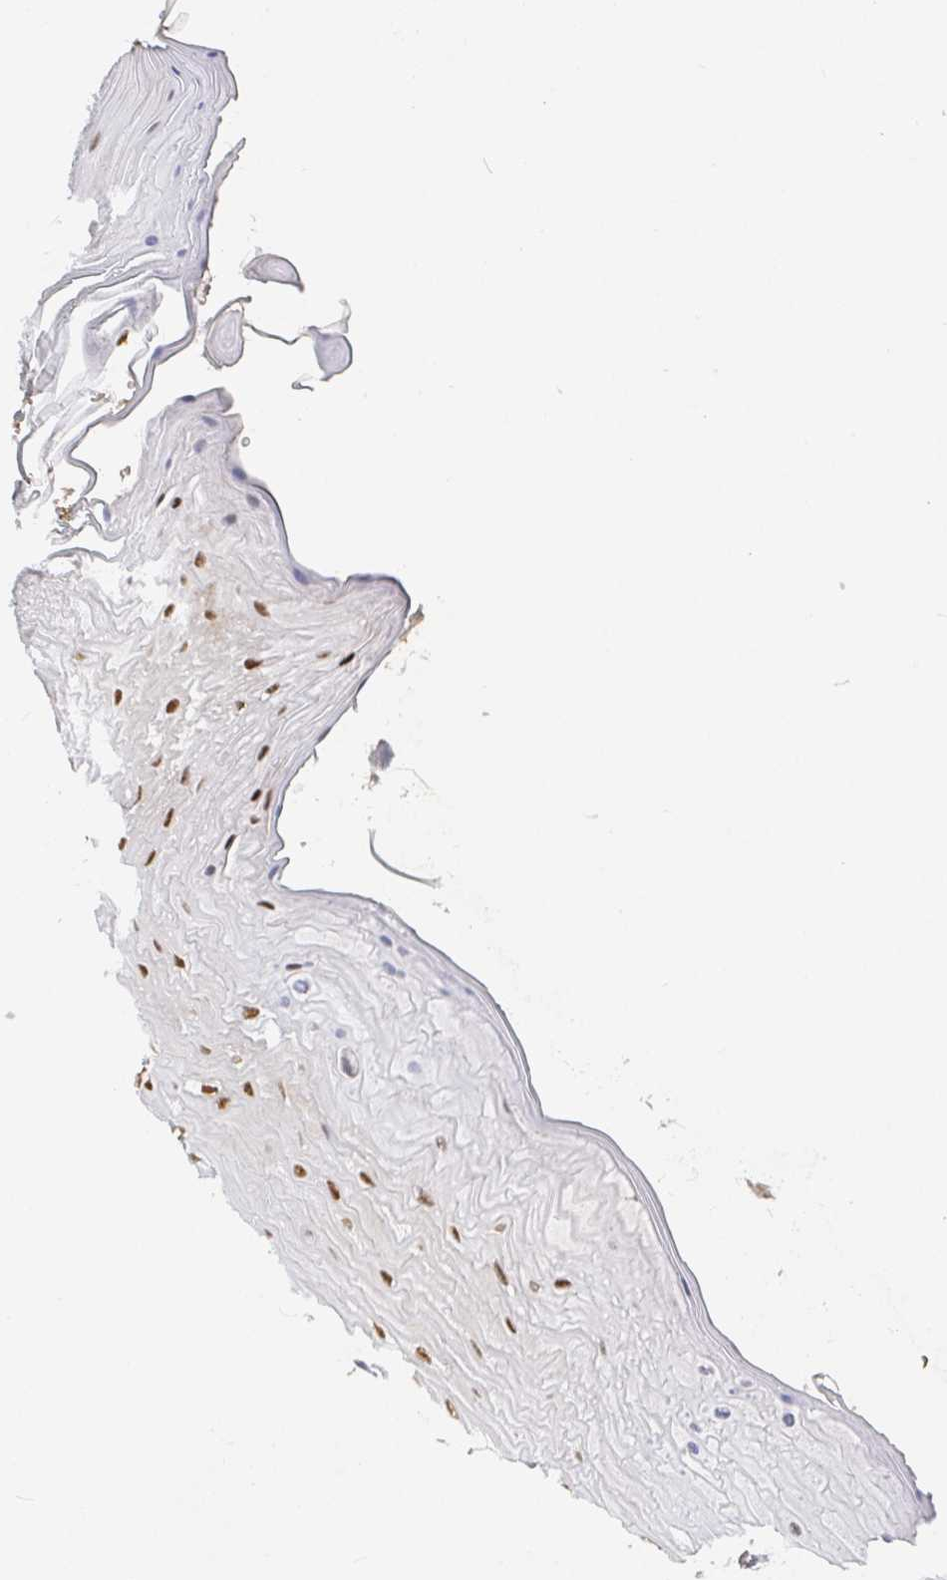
{"staining": {"intensity": "moderate", "quantity": ">75%", "location": "nuclear"}, "tissue": "oral mucosa", "cell_type": "Squamous epithelial cells", "image_type": "normal", "snomed": [{"axis": "morphology", "description": "Normal tissue, NOS"}, {"axis": "topography", "description": "Oral tissue"}, {"axis": "topography", "description": "Tounge, NOS"}, {"axis": "topography", "description": "Head-Neck"}], "caption": "This histopathology image shows immunohistochemistry staining of benign oral mucosa, with medium moderate nuclear positivity in approximately >75% of squamous epithelial cells.", "gene": "RCOR1", "patient": {"sex": "female", "age": 84}}